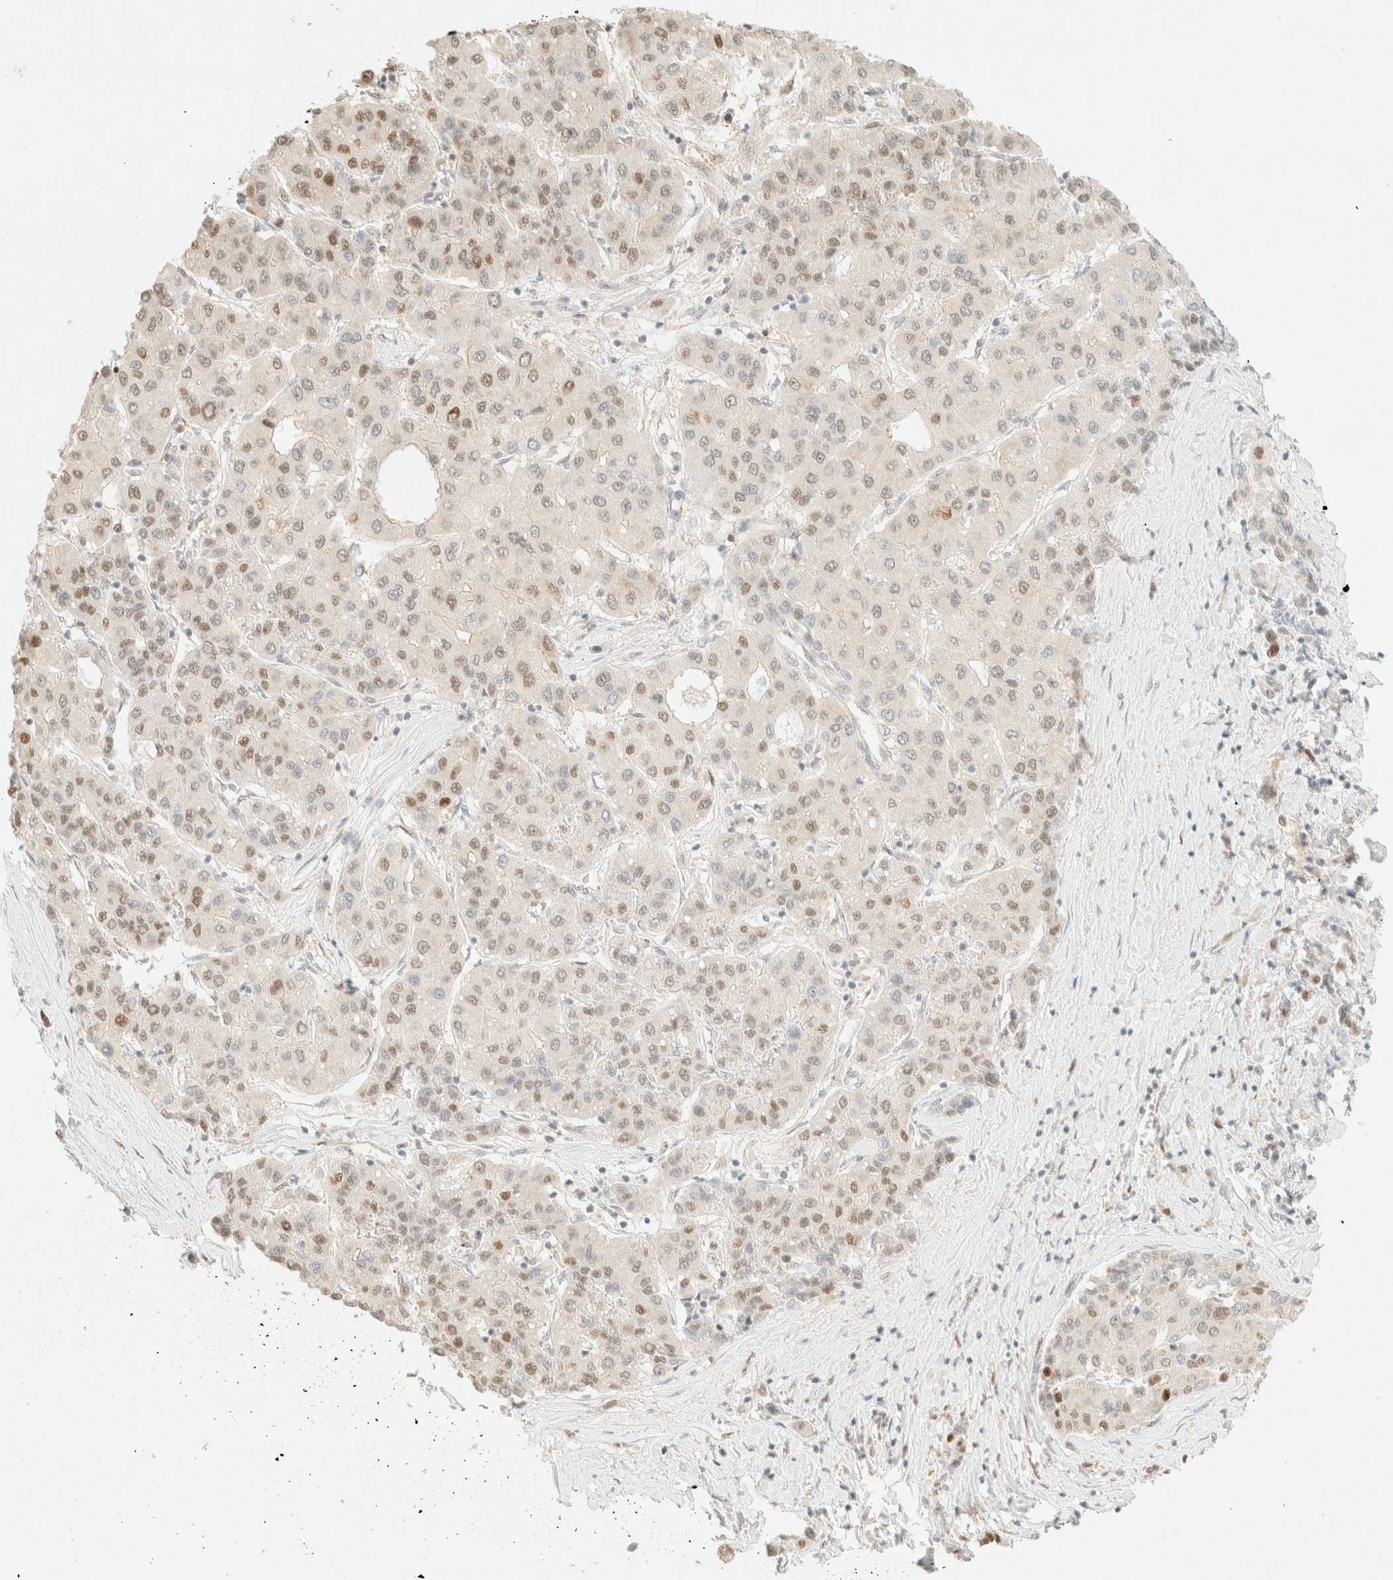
{"staining": {"intensity": "weak", "quantity": "25%-75%", "location": "nuclear"}, "tissue": "liver cancer", "cell_type": "Tumor cells", "image_type": "cancer", "snomed": [{"axis": "morphology", "description": "Carcinoma, Hepatocellular, NOS"}, {"axis": "topography", "description": "Liver"}], "caption": "Immunohistochemical staining of liver hepatocellular carcinoma shows weak nuclear protein expression in about 25%-75% of tumor cells. (DAB (3,3'-diaminobenzidine) IHC with brightfield microscopy, high magnification).", "gene": "TSR1", "patient": {"sex": "male", "age": 65}}